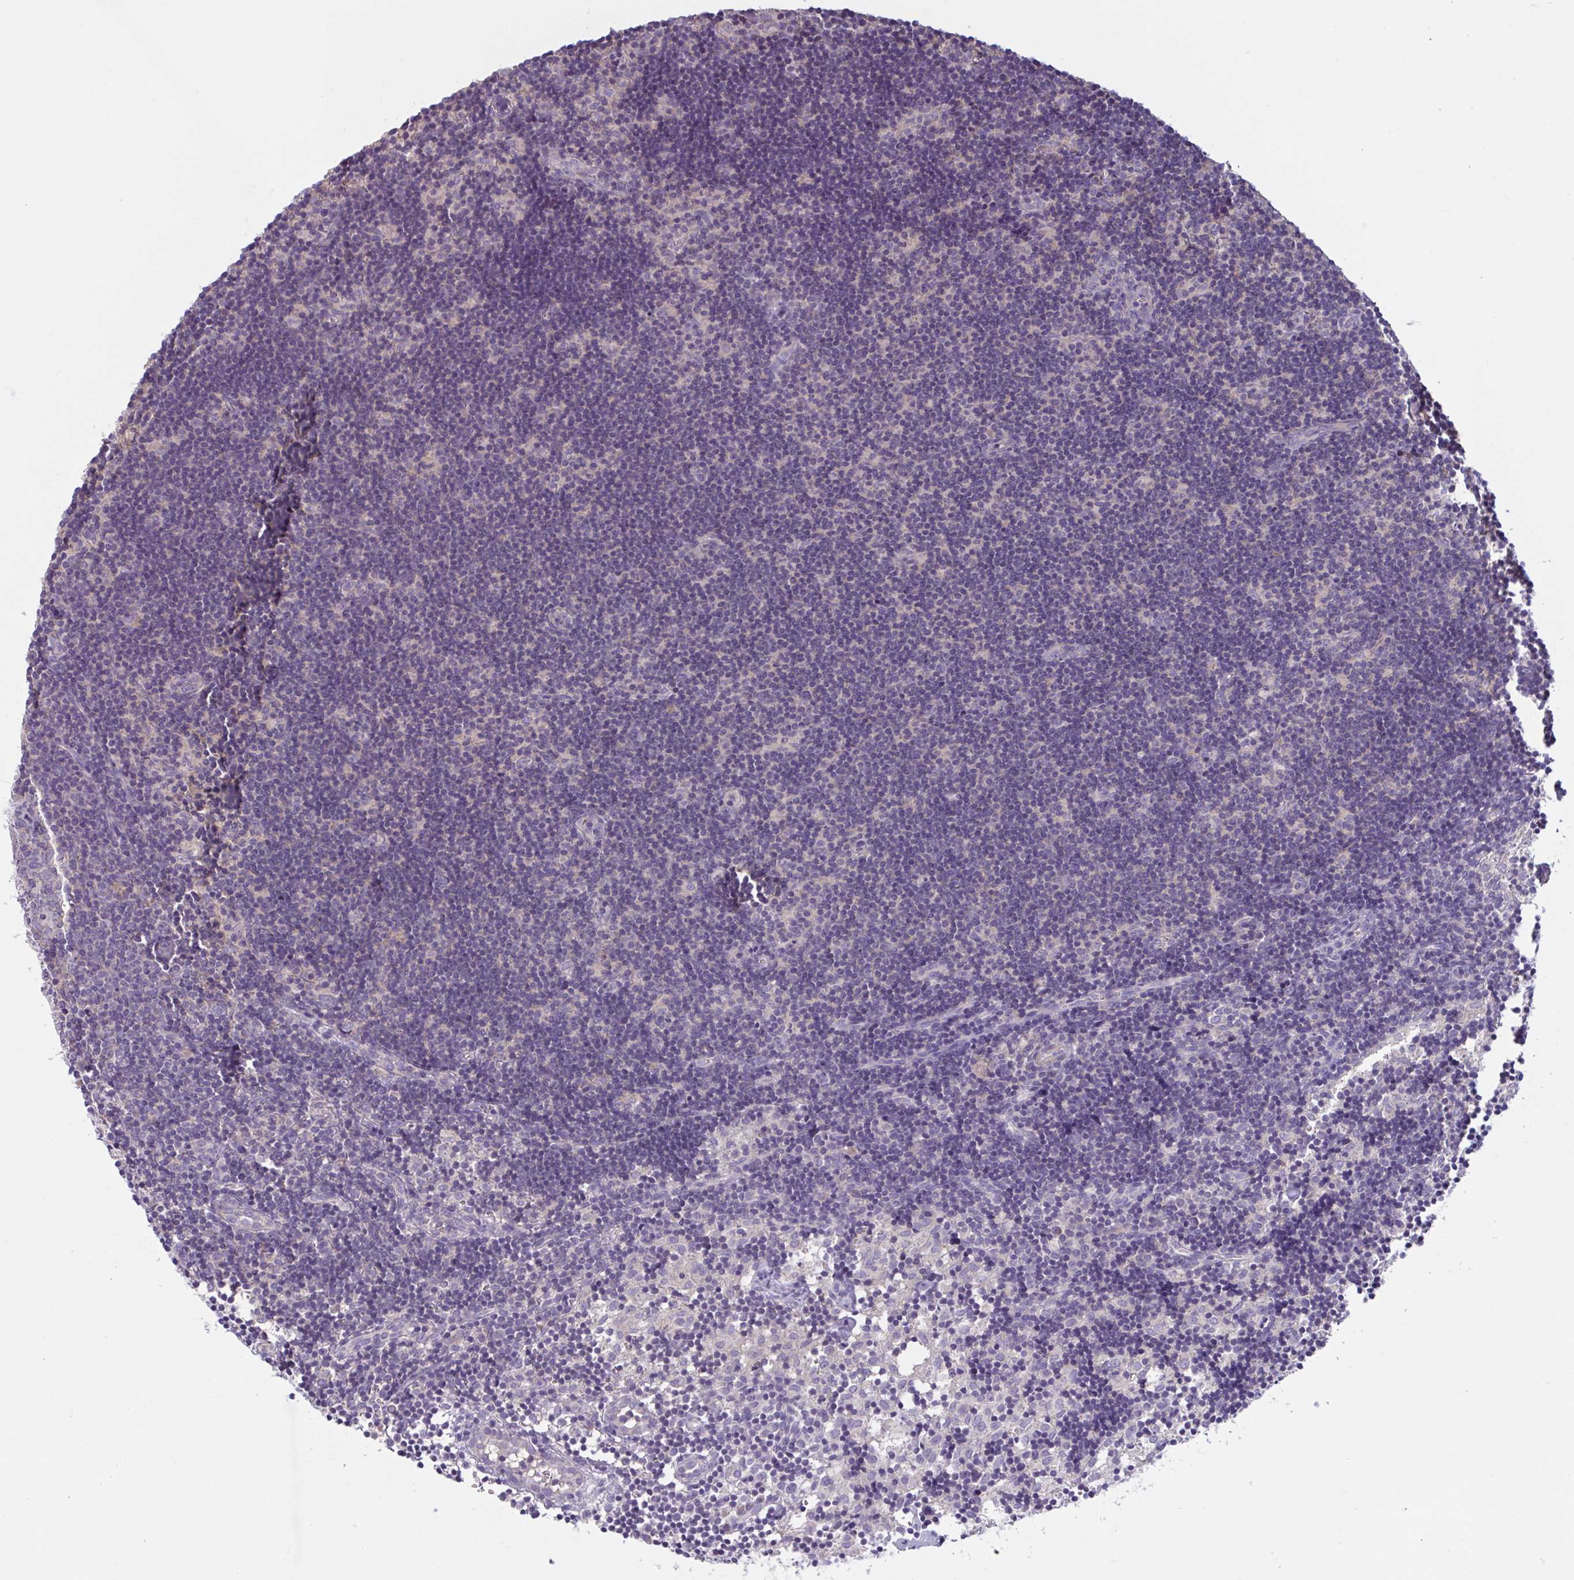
{"staining": {"intensity": "negative", "quantity": "none", "location": "none"}, "tissue": "lymph node", "cell_type": "Germinal center cells", "image_type": "normal", "snomed": [{"axis": "morphology", "description": "Normal tissue, NOS"}, {"axis": "topography", "description": "Lymph node"}], "caption": "The IHC image has no significant positivity in germinal center cells of lymph node. (DAB immunohistochemistry visualized using brightfield microscopy, high magnification).", "gene": "WNT9B", "patient": {"sex": "female", "age": 31}}